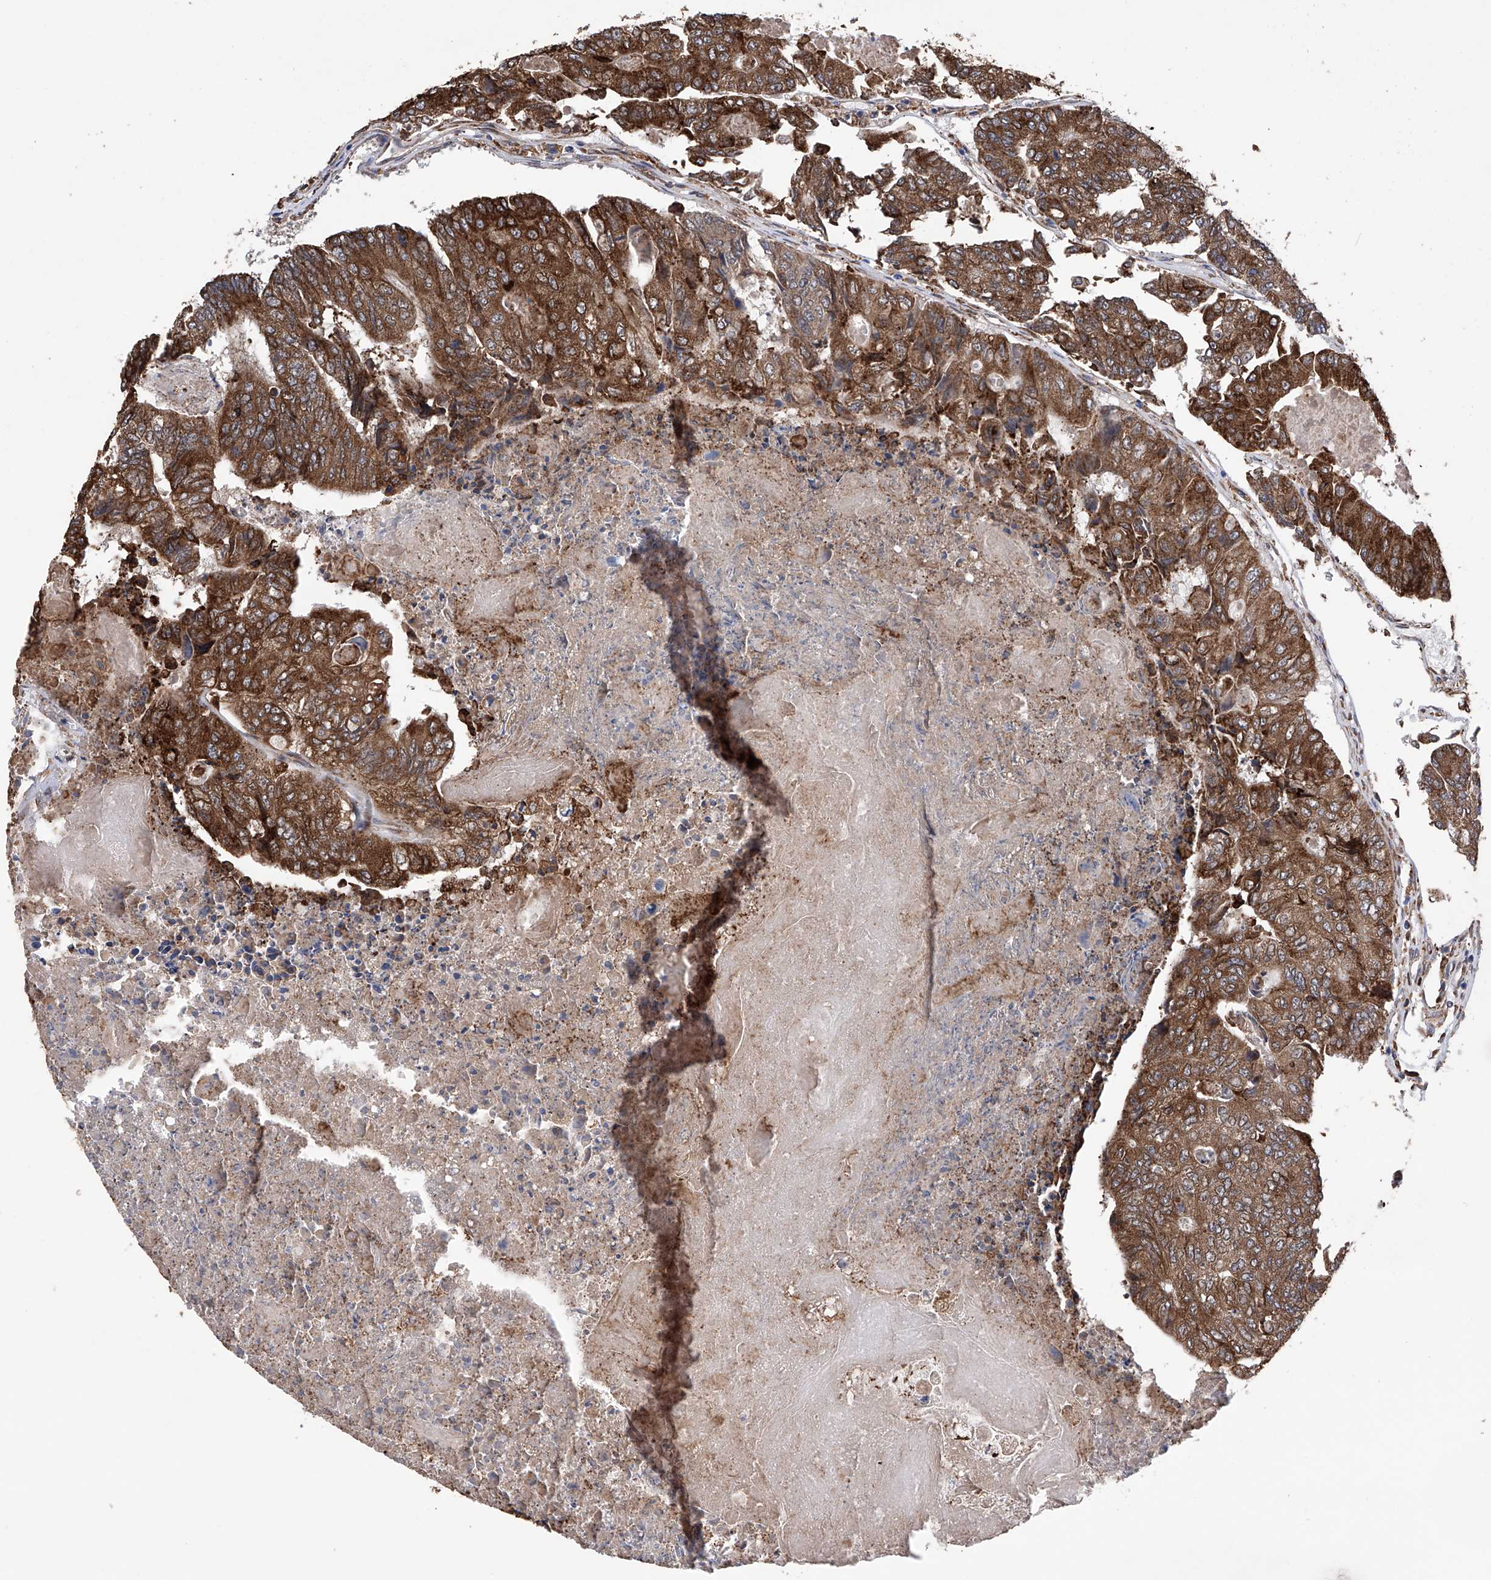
{"staining": {"intensity": "strong", "quantity": ">75%", "location": "cytoplasmic/membranous"}, "tissue": "colorectal cancer", "cell_type": "Tumor cells", "image_type": "cancer", "snomed": [{"axis": "morphology", "description": "Adenocarcinoma, NOS"}, {"axis": "topography", "description": "Colon"}], "caption": "IHC staining of colorectal cancer (adenocarcinoma), which shows high levels of strong cytoplasmic/membranous staining in approximately >75% of tumor cells indicating strong cytoplasmic/membranous protein positivity. The staining was performed using DAB (3,3'-diaminobenzidine) (brown) for protein detection and nuclei were counterstained in hematoxylin (blue).", "gene": "DNAH8", "patient": {"sex": "female", "age": 67}}